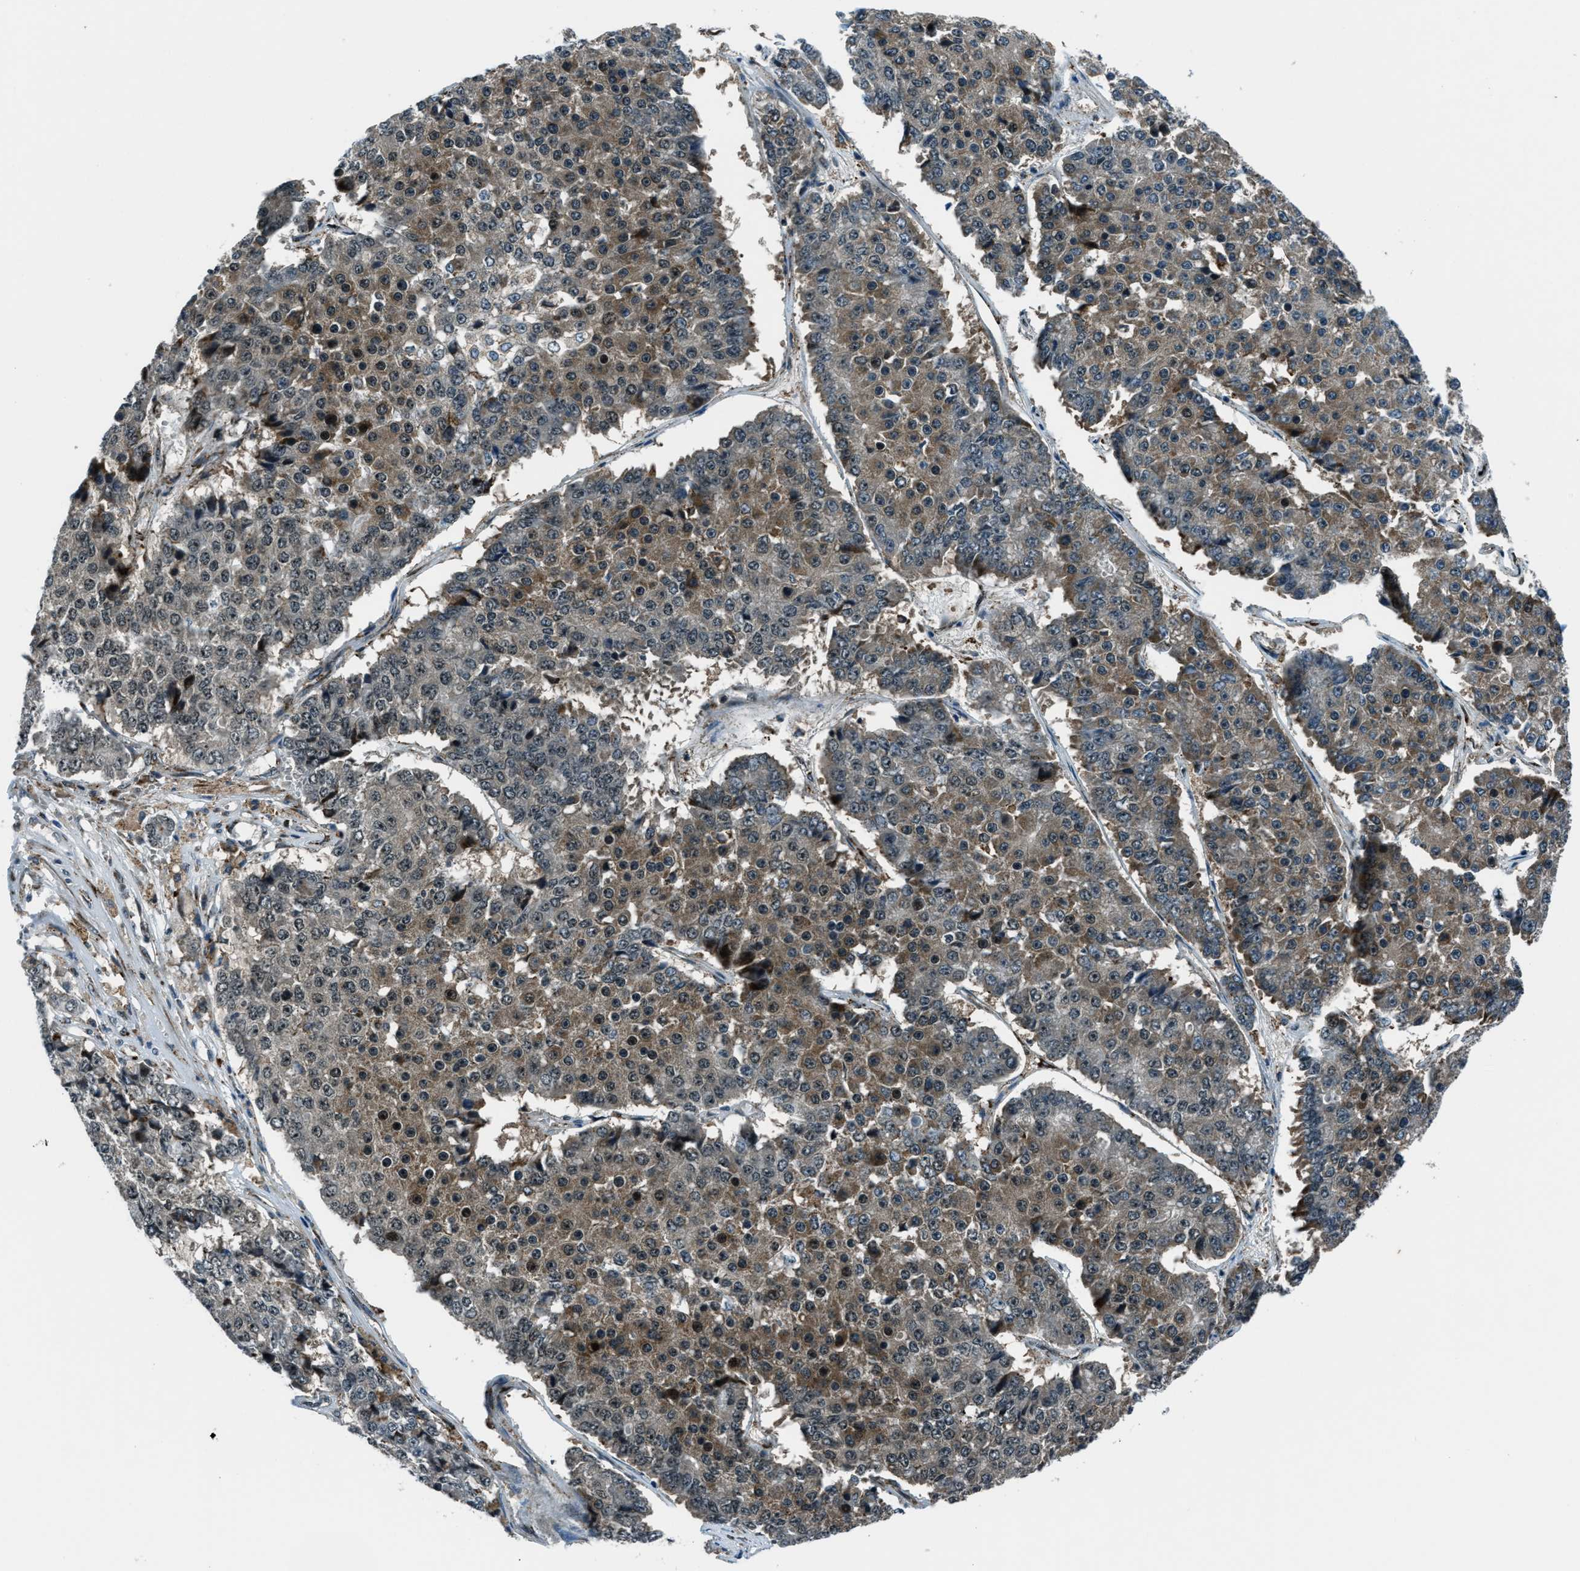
{"staining": {"intensity": "moderate", "quantity": "<25%", "location": "cytoplasmic/membranous,nuclear"}, "tissue": "pancreatic cancer", "cell_type": "Tumor cells", "image_type": "cancer", "snomed": [{"axis": "morphology", "description": "Adenocarcinoma, NOS"}, {"axis": "topography", "description": "Pancreas"}], "caption": "A high-resolution micrograph shows IHC staining of pancreatic adenocarcinoma, which reveals moderate cytoplasmic/membranous and nuclear staining in about <25% of tumor cells. (IHC, brightfield microscopy, high magnification).", "gene": "ACTL9", "patient": {"sex": "male", "age": 50}}